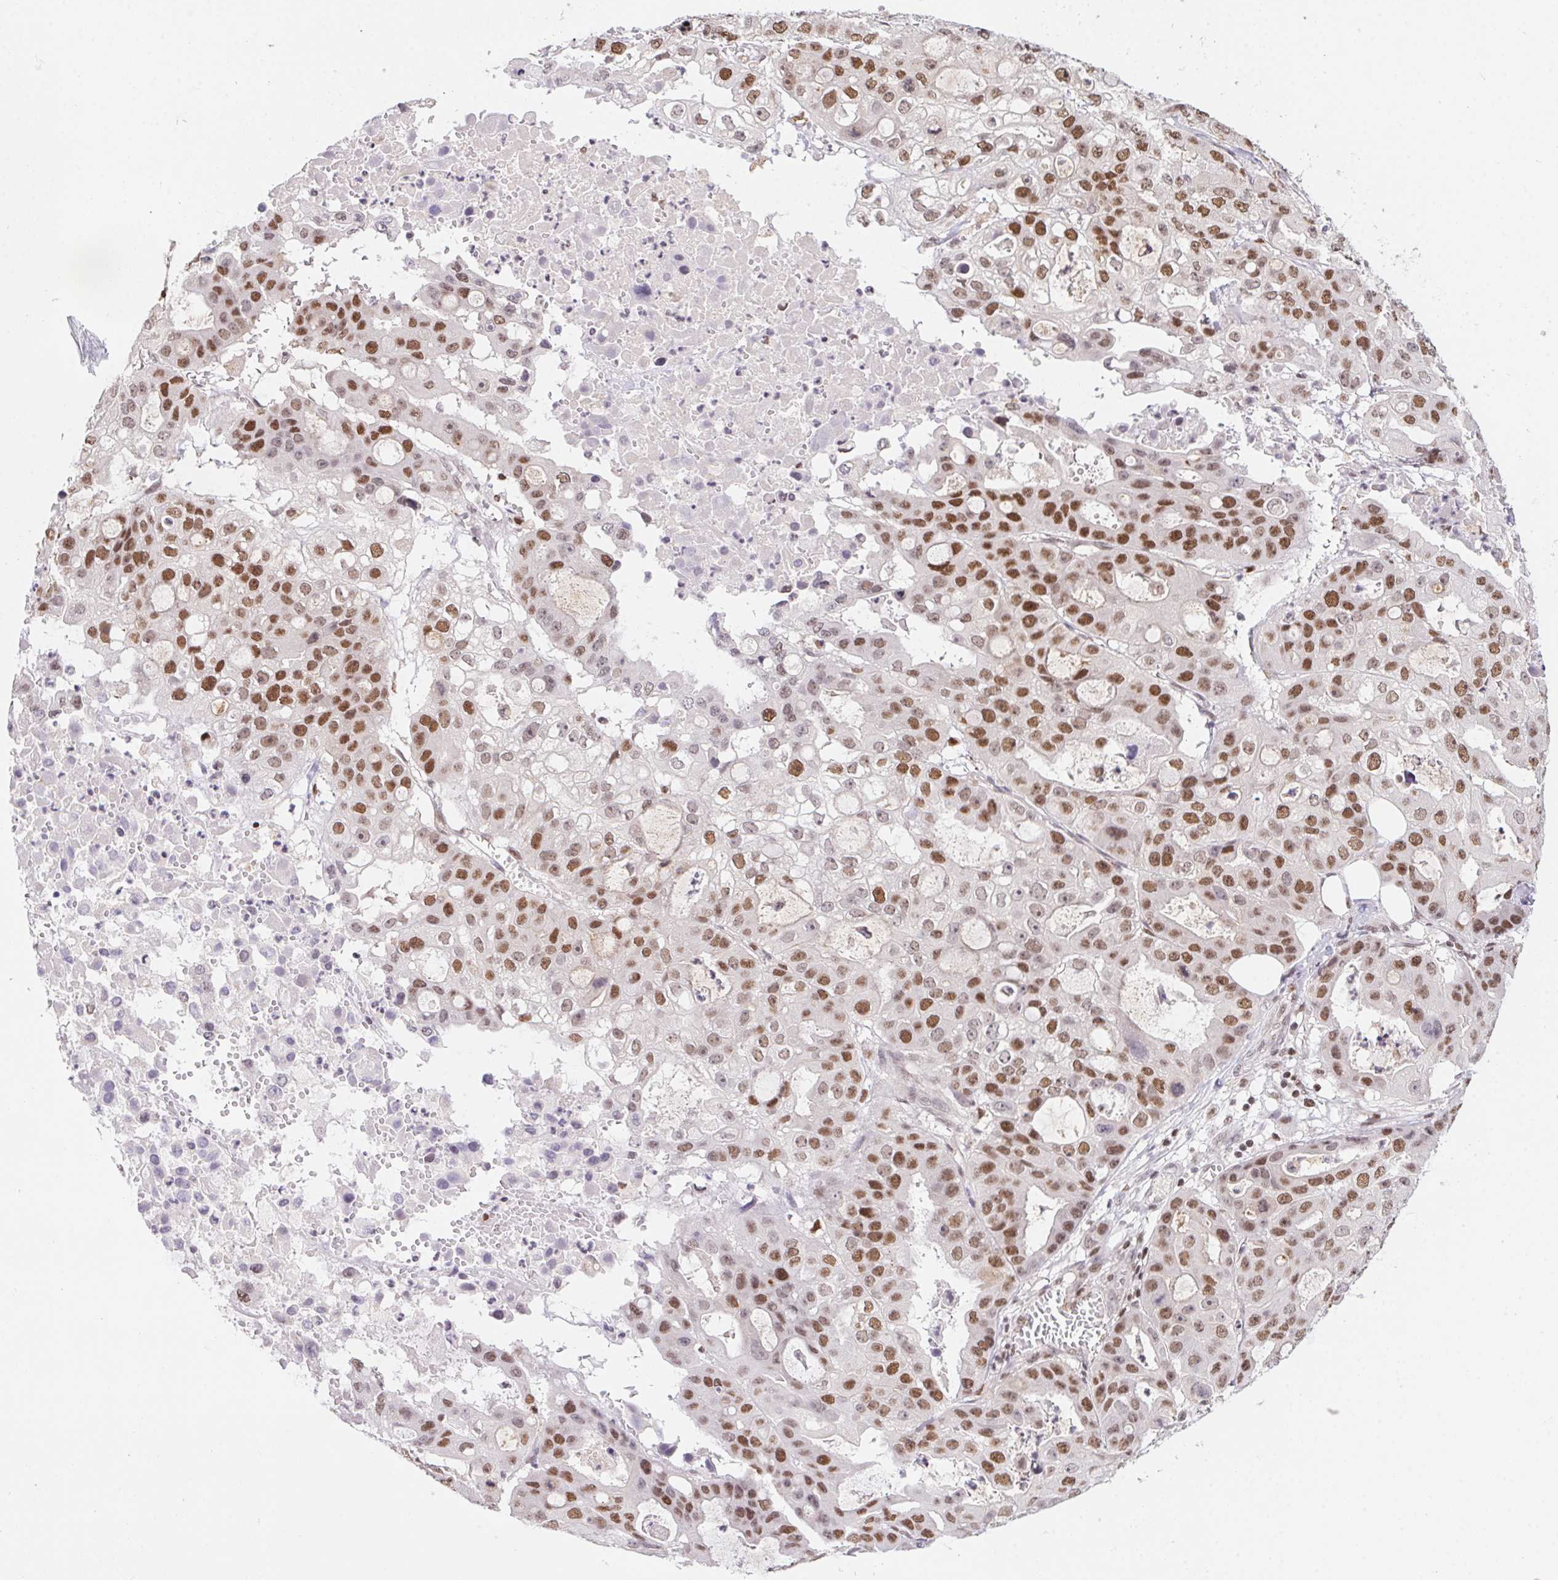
{"staining": {"intensity": "moderate", "quantity": ">75%", "location": "nuclear"}, "tissue": "ovarian cancer", "cell_type": "Tumor cells", "image_type": "cancer", "snomed": [{"axis": "morphology", "description": "Cystadenocarcinoma, serous, NOS"}, {"axis": "topography", "description": "Ovary"}], "caption": "Immunohistochemical staining of human ovarian cancer shows medium levels of moderate nuclear positivity in about >75% of tumor cells.", "gene": "POLD3", "patient": {"sex": "female", "age": 56}}